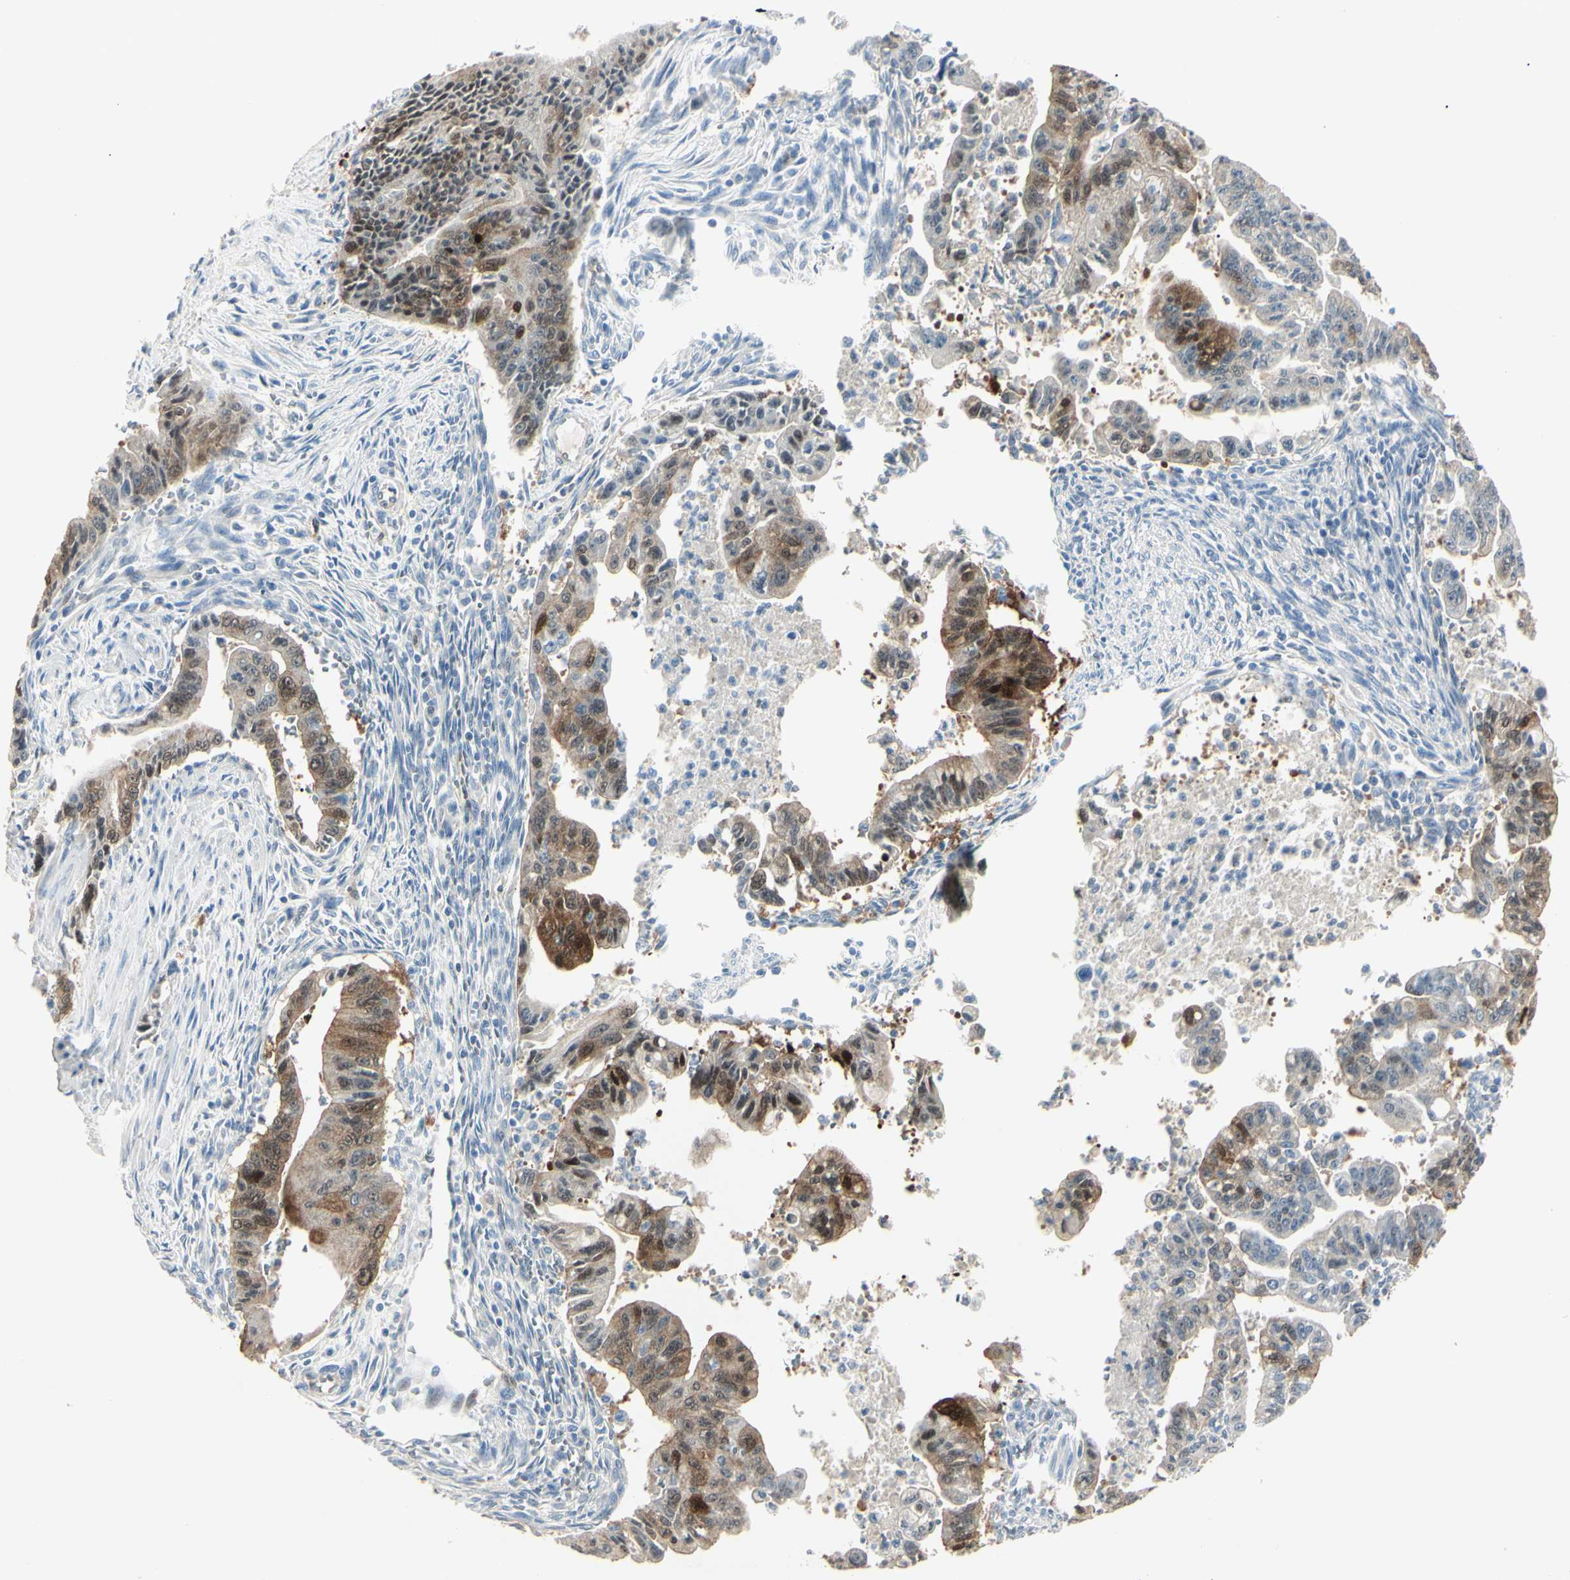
{"staining": {"intensity": "moderate", "quantity": "25%-75%", "location": "cytoplasmic/membranous,nuclear"}, "tissue": "pancreatic cancer", "cell_type": "Tumor cells", "image_type": "cancer", "snomed": [{"axis": "morphology", "description": "Adenocarcinoma, NOS"}, {"axis": "topography", "description": "Pancreas"}], "caption": "High-power microscopy captured an immunohistochemistry micrograph of pancreatic adenocarcinoma, revealing moderate cytoplasmic/membranous and nuclear positivity in approximately 25%-75% of tumor cells.", "gene": "AKR1C3", "patient": {"sex": "male", "age": 70}}